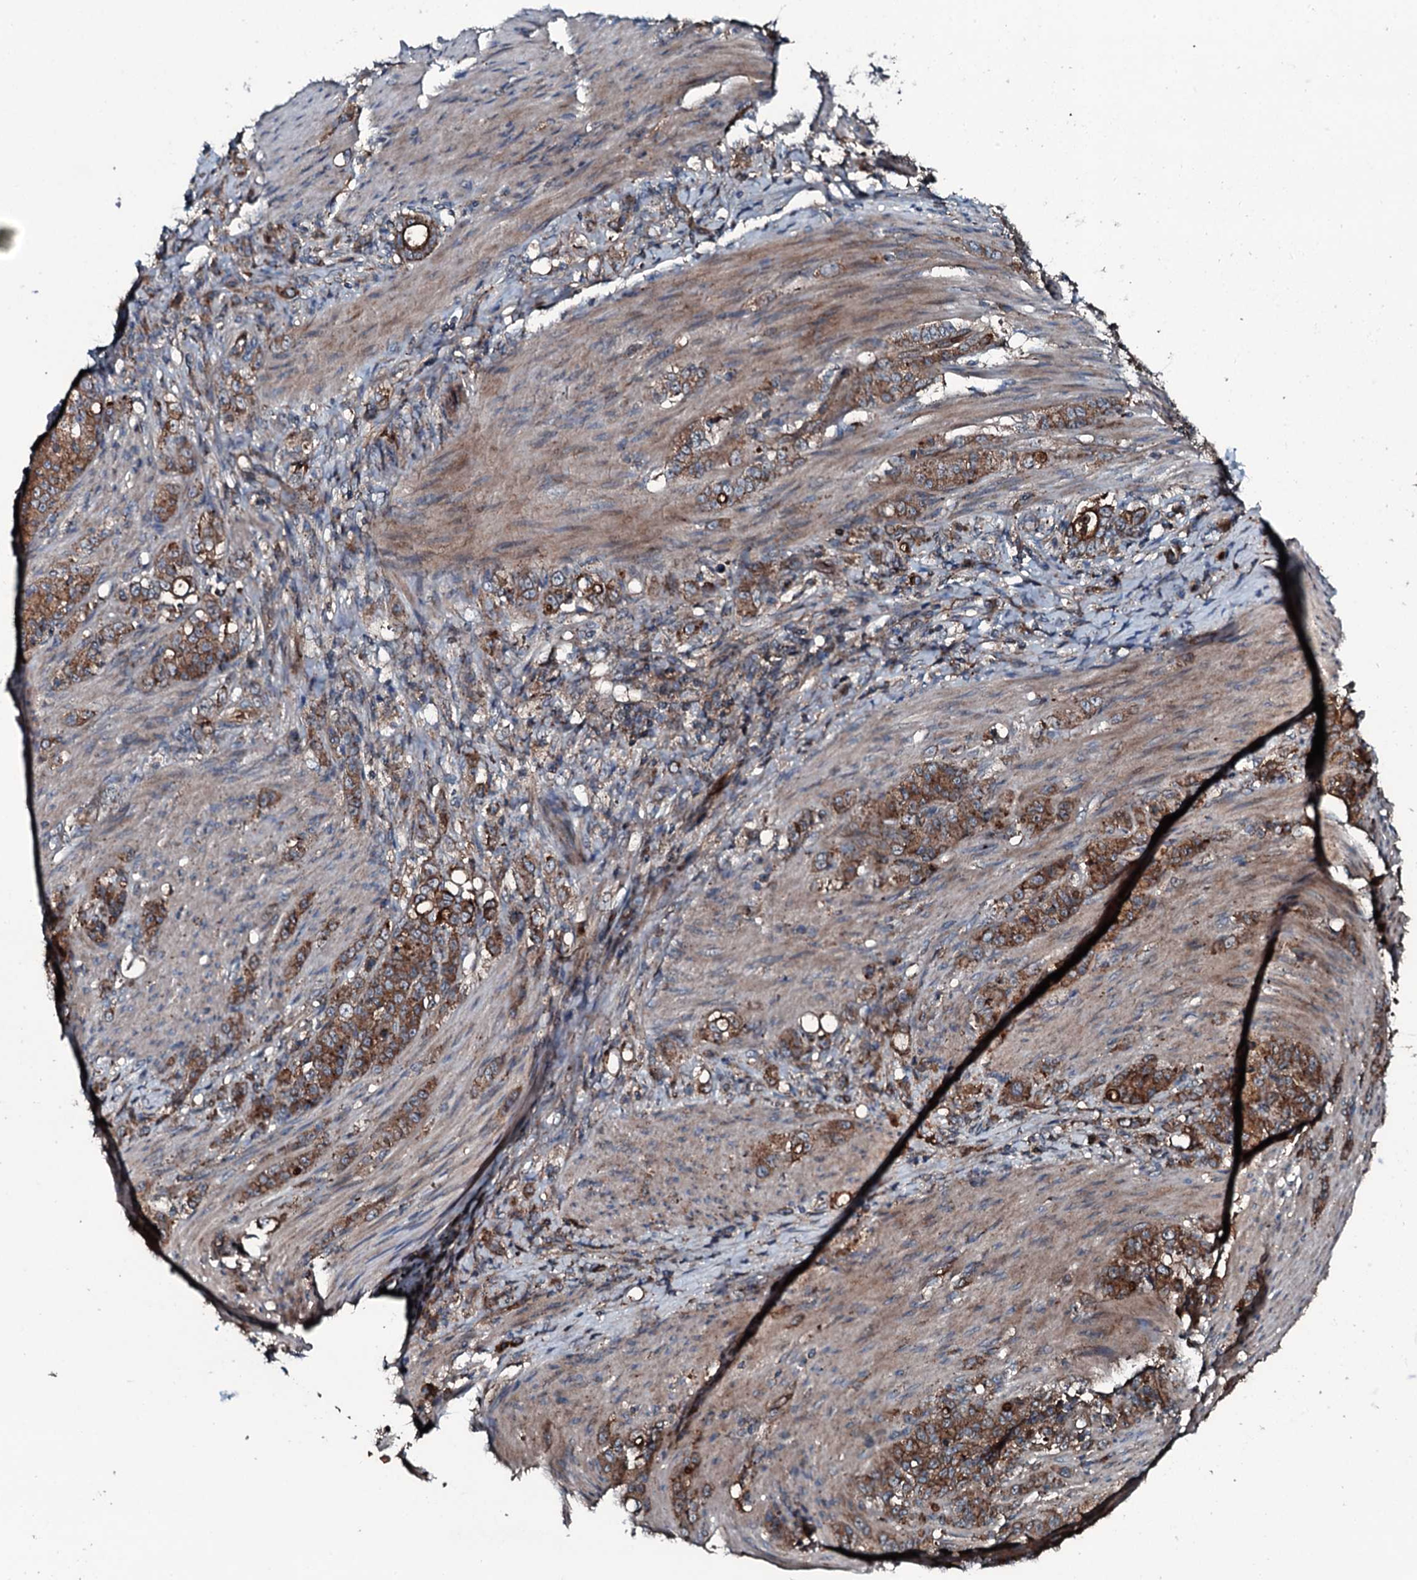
{"staining": {"intensity": "moderate", "quantity": ">75%", "location": "cytoplasmic/membranous"}, "tissue": "stomach cancer", "cell_type": "Tumor cells", "image_type": "cancer", "snomed": [{"axis": "morphology", "description": "Adenocarcinoma, NOS"}, {"axis": "topography", "description": "Stomach"}], "caption": "A histopathology image of human stomach cancer stained for a protein reveals moderate cytoplasmic/membranous brown staining in tumor cells.", "gene": "TRIM7", "patient": {"sex": "female", "age": 79}}